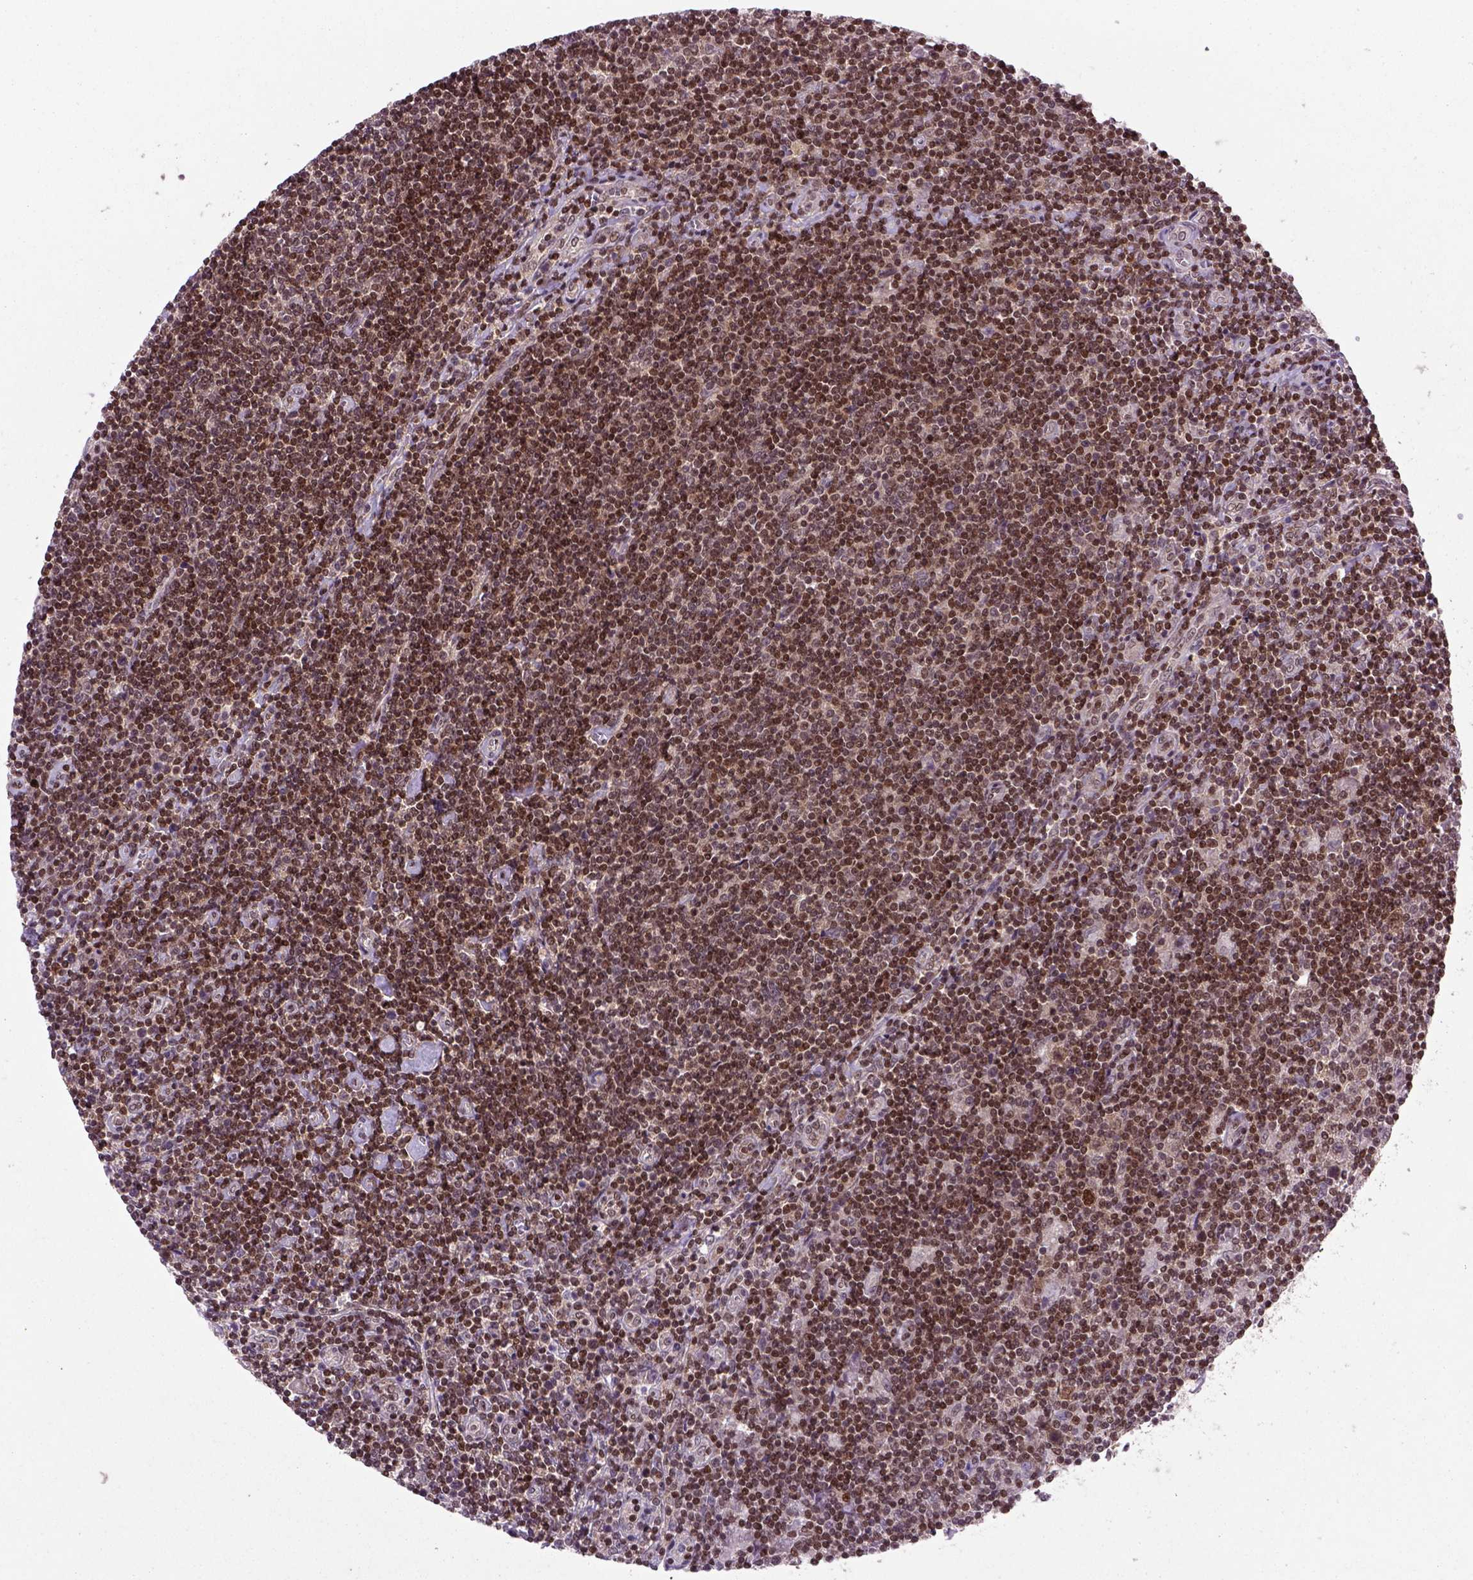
{"staining": {"intensity": "moderate", "quantity": ">75%", "location": "nuclear"}, "tissue": "lymphoma", "cell_type": "Tumor cells", "image_type": "cancer", "snomed": [{"axis": "morphology", "description": "Hodgkin's disease, NOS"}, {"axis": "topography", "description": "Lymph node"}], "caption": "Immunohistochemistry histopathology image of lymphoma stained for a protein (brown), which demonstrates medium levels of moderate nuclear positivity in approximately >75% of tumor cells.", "gene": "MGMT", "patient": {"sex": "male", "age": 40}}